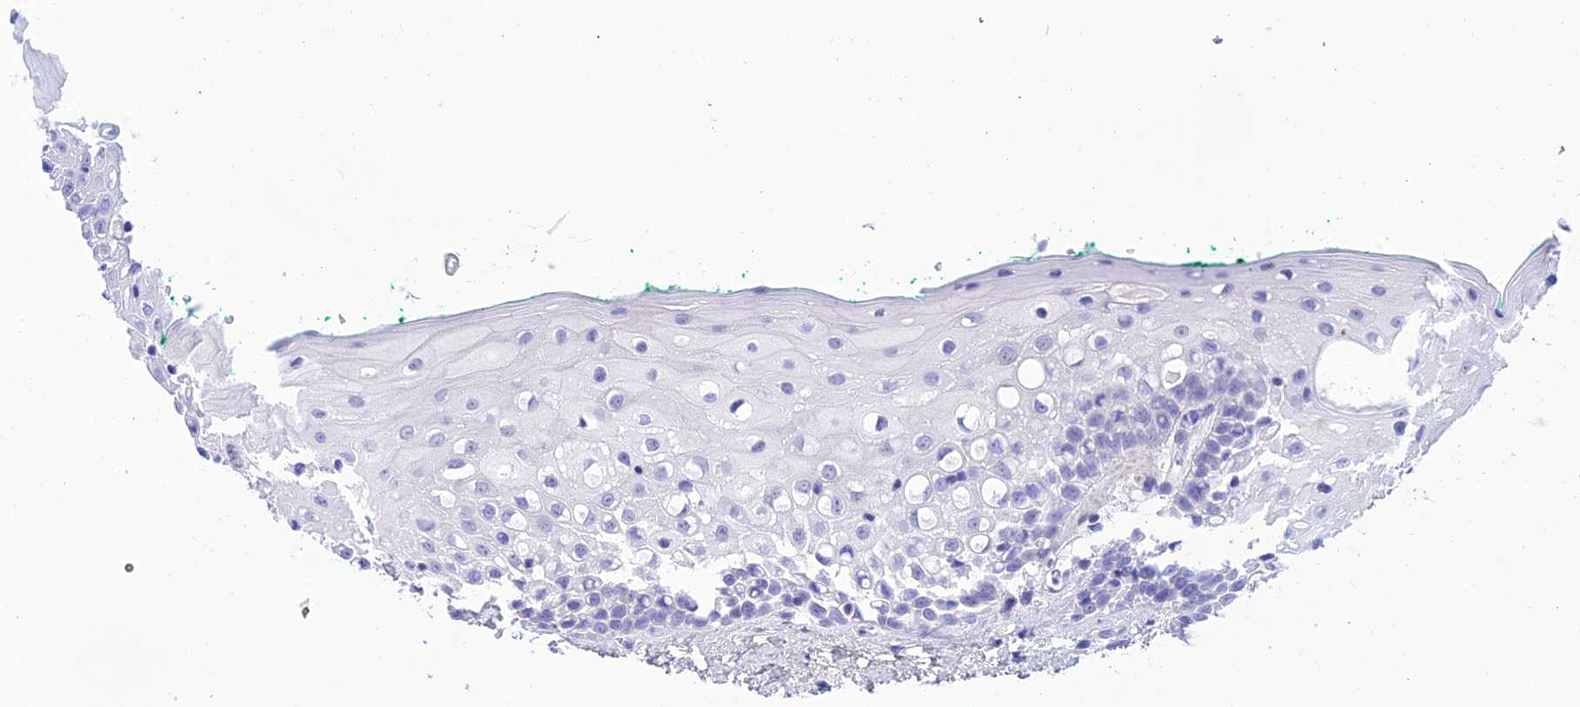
{"staining": {"intensity": "weak", "quantity": "<25%", "location": "cytoplasmic/membranous"}, "tissue": "oral mucosa", "cell_type": "Squamous epithelial cells", "image_type": "normal", "snomed": [{"axis": "morphology", "description": "Normal tissue, NOS"}, {"axis": "topography", "description": "Oral tissue"}], "caption": "Oral mucosa stained for a protein using immunohistochemistry (IHC) displays no staining squamous epithelial cells.", "gene": "PRNP", "patient": {"sex": "female", "age": 70}}